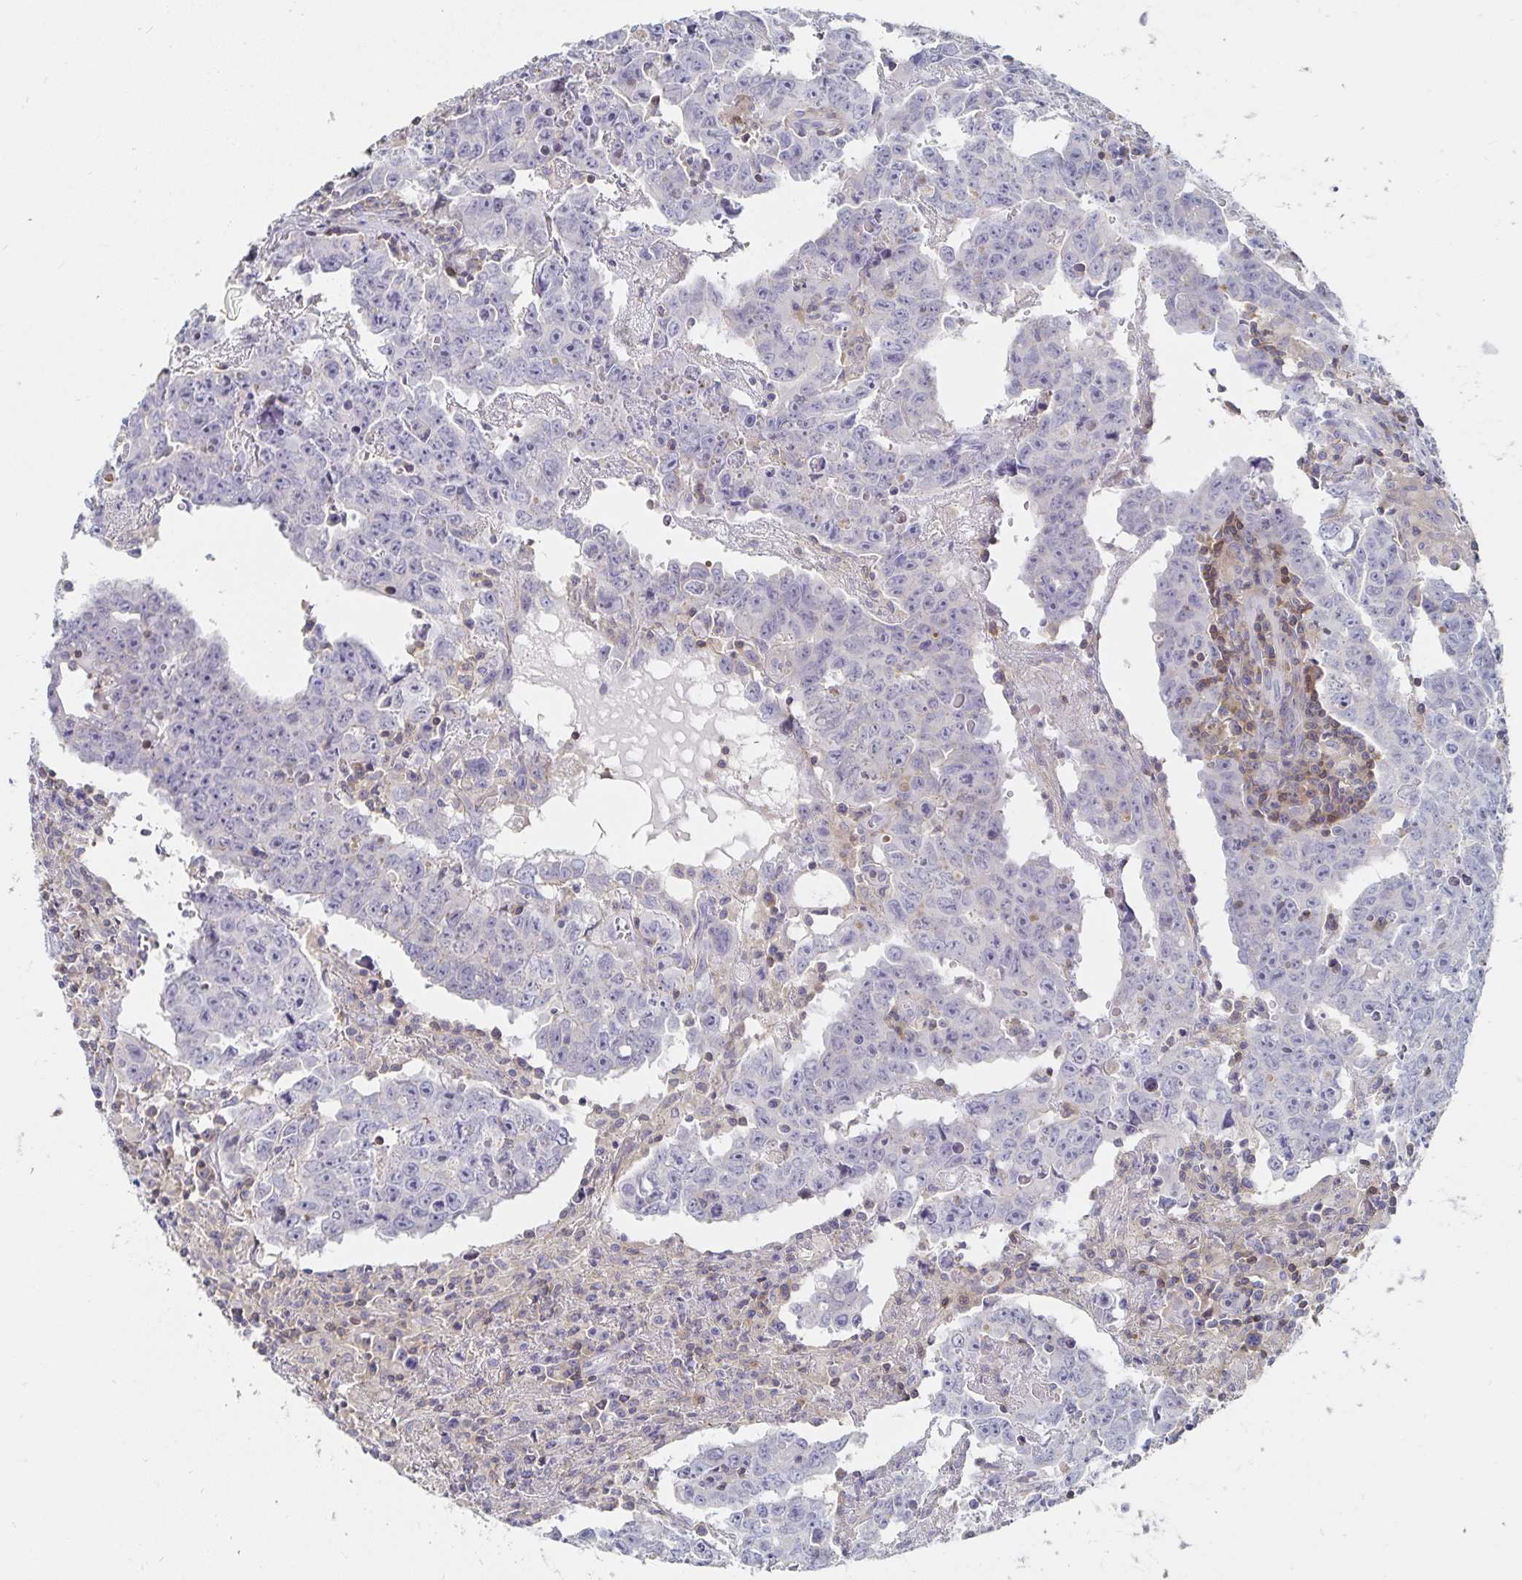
{"staining": {"intensity": "negative", "quantity": "none", "location": "none"}, "tissue": "testis cancer", "cell_type": "Tumor cells", "image_type": "cancer", "snomed": [{"axis": "morphology", "description": "Carcinoma, Embryonal, NOS"}, {"axis": "topography", "description": "Testis"}], "caption": "IHC histopathology image of human testis cancer (embryonal carcinoma) stained for a protein (brown), which demonstrates no expression in tumor cells.", "gene": "PIK3CD", "patient": {"sex": "male", "age": 22}}